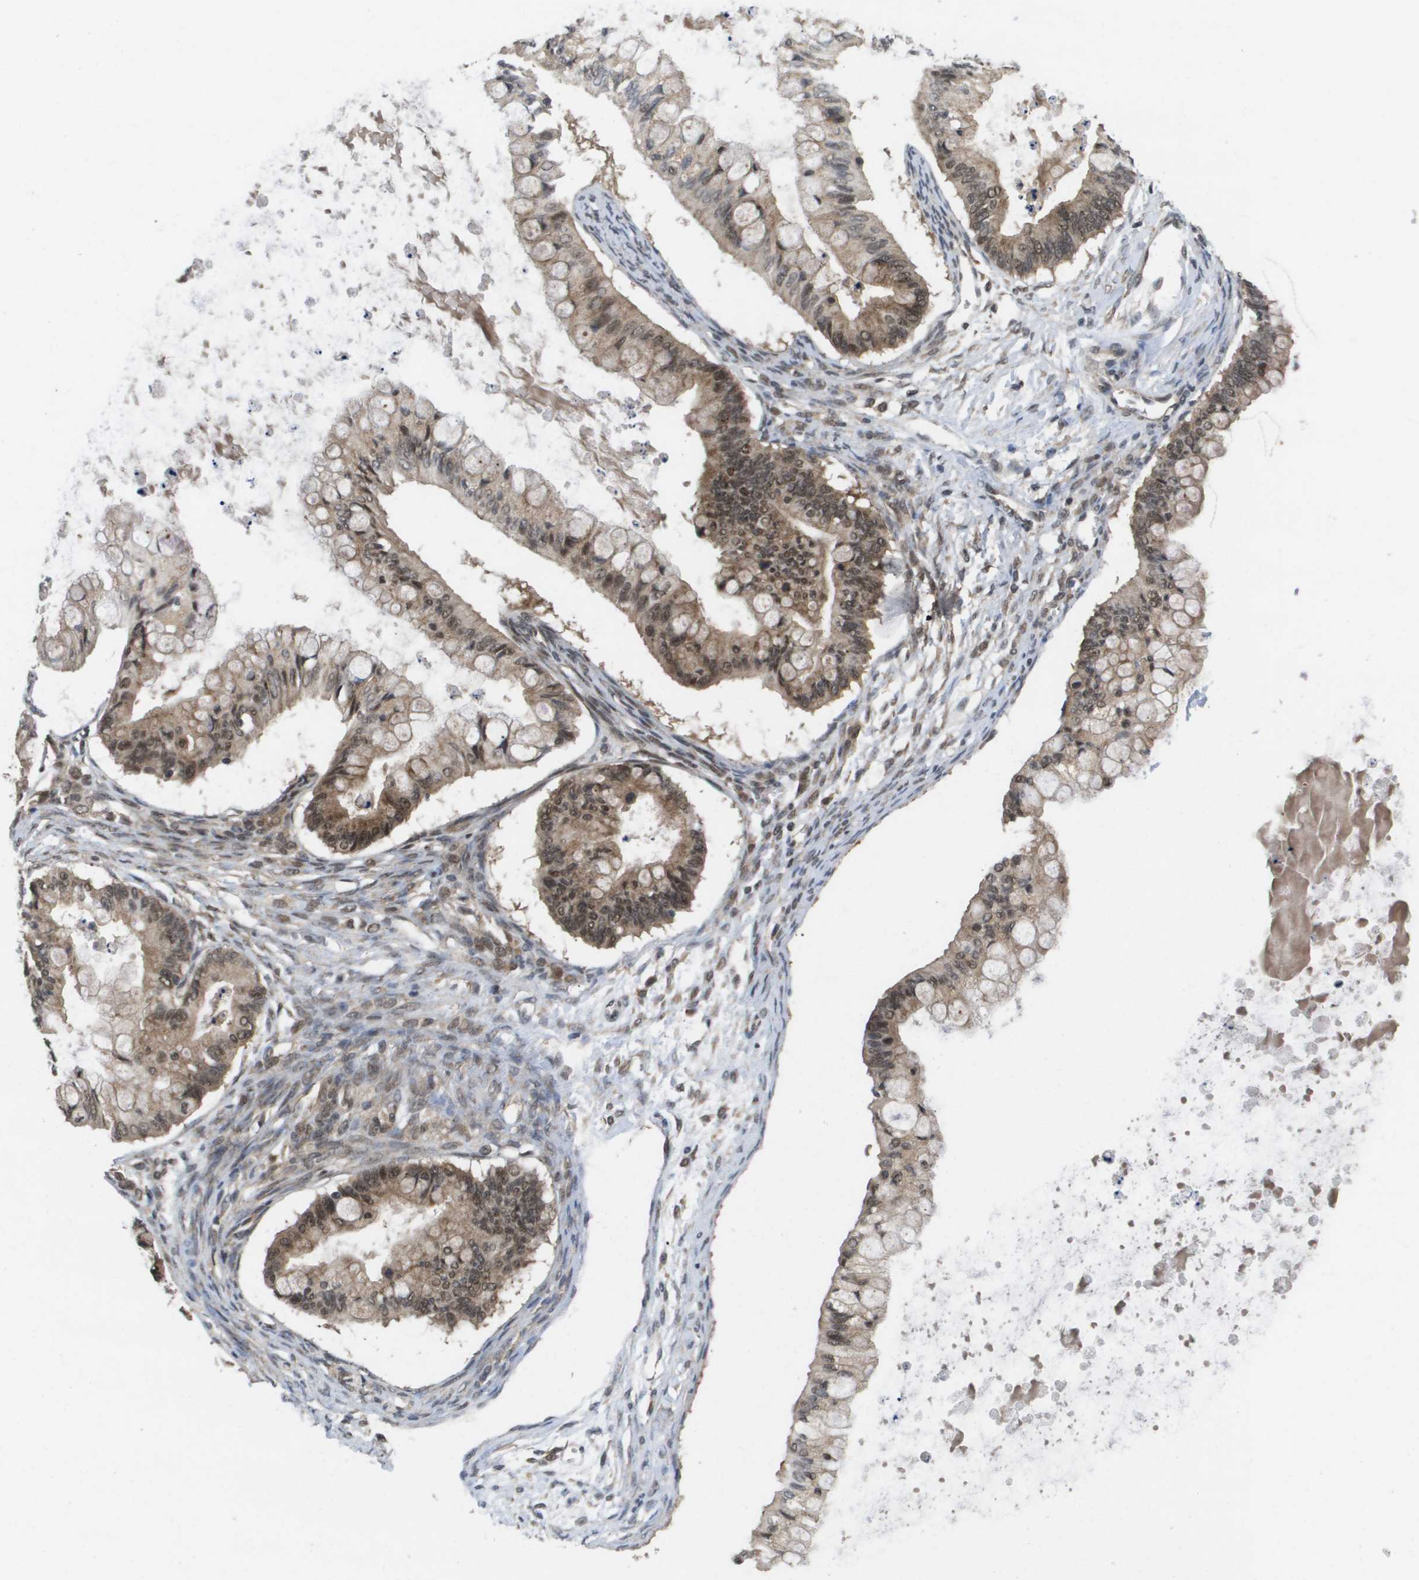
{"staining": {"intensity": "moderate", "quantity": "25%-75%", "location": "cytoplasmic/membranous,nuclear"}, "tissue": "ovarian cancer", "cell_type": "Tumor cells", "image_type": "cancer", "snomed": [{"axis": "morphology", "description": "Cystadenocarcinoma, mucinous, NOS"}, {"axis": "topography", "description": "Ovary"}], "caption": "There is medium levels of moderate cytoplasmic/membranous and nuclear expression in tumor cells of ovarian mucinous cystadenocarcinoma, as demonstrated by immunohistochemical staining (brown color).", "gene": "AMBRA1", "patient": {"sex": "female", "age": 57}}